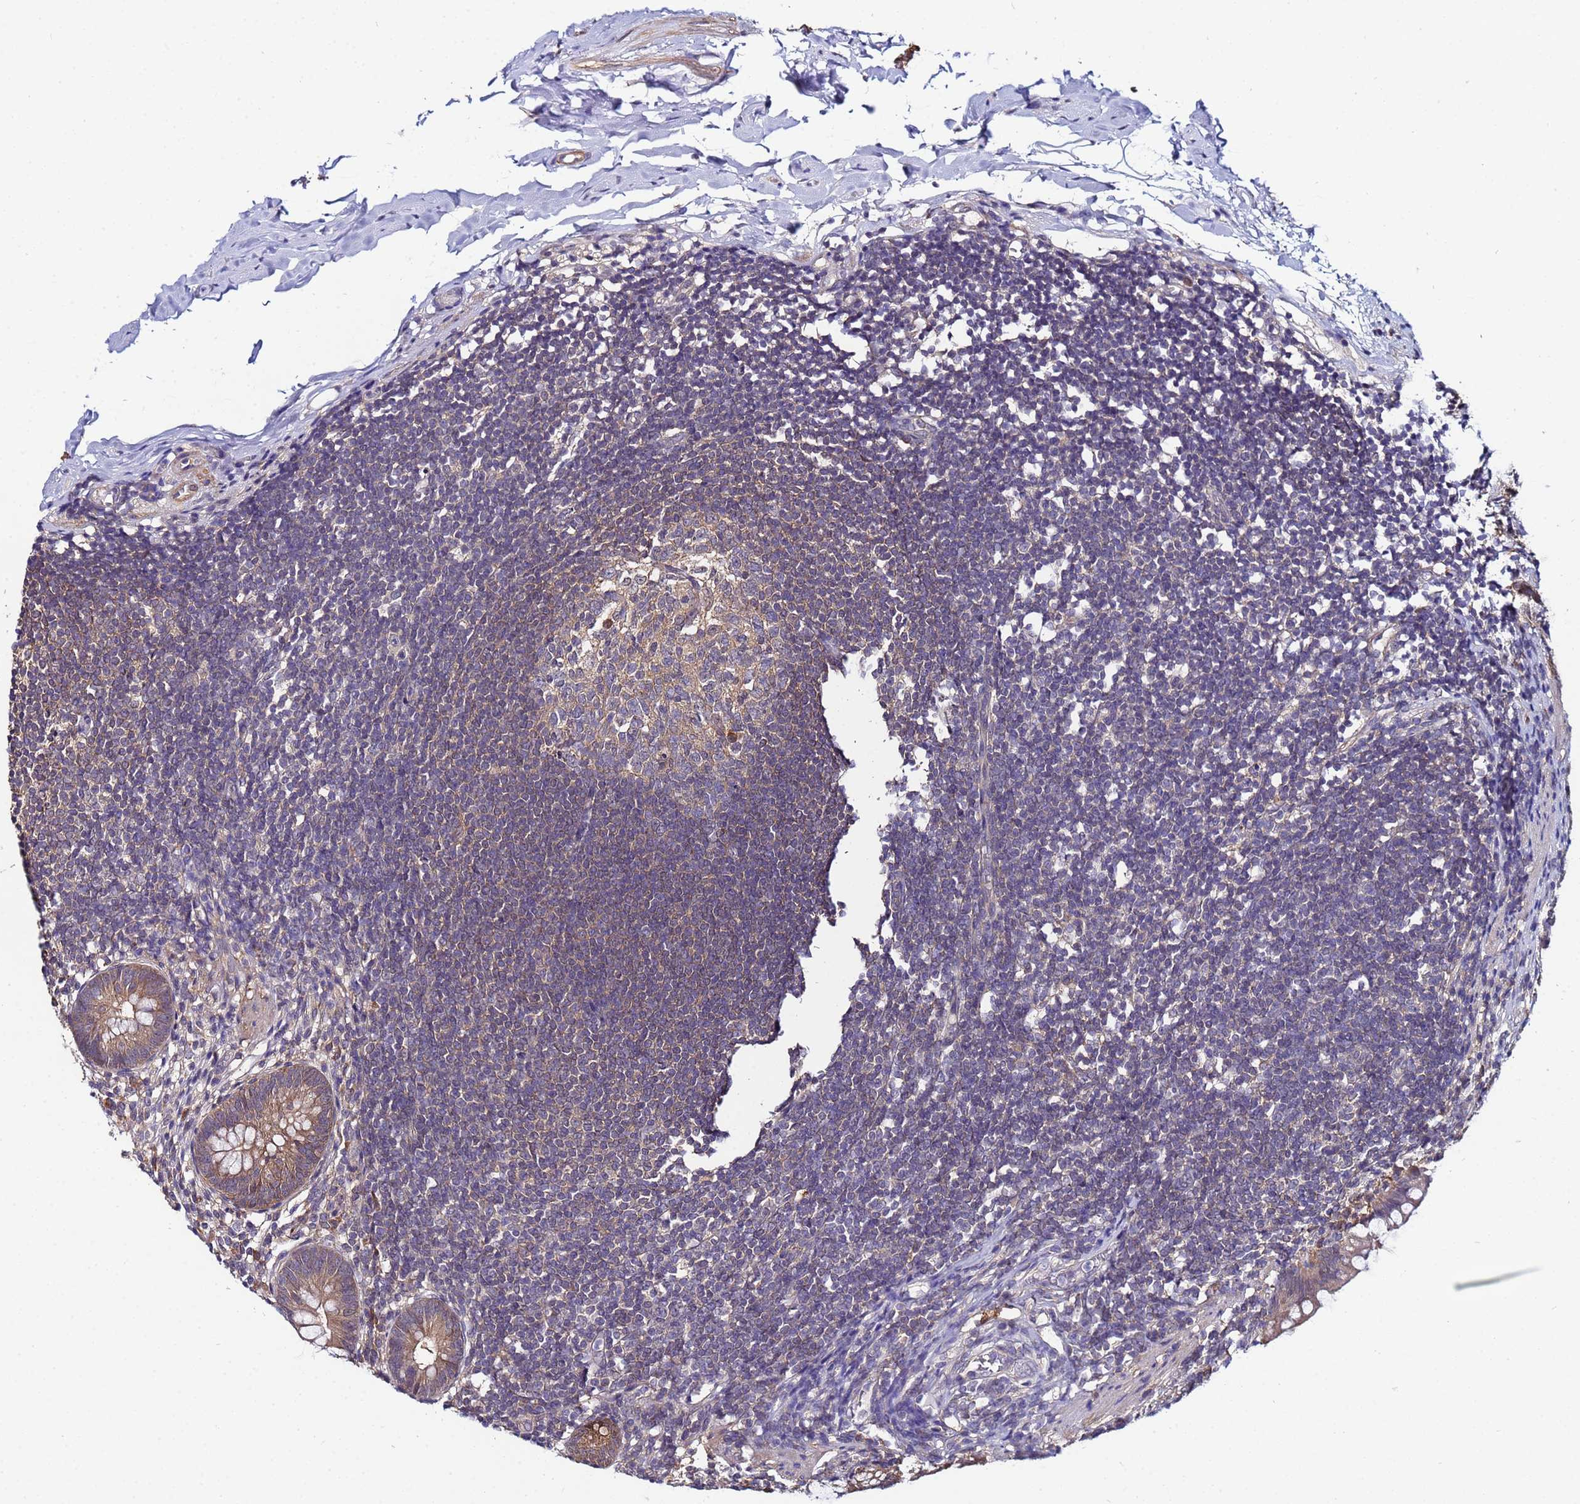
{"staining": {"intensity": "weak", "quantity": ">75%", "location": "cytoplasmic/membranous"}, "tissue": "appendix", "cell_type": "Glandular cells", "image_type": "normal", "snomed": [{"axis": "morphology", "description": "Normal tissue, NOS"}, {"axis": "topography", "description": "Appendix"}], "caption": "Immunohistochemistry micrograph of normal human appendix stained for a protein (brown), which displays low levels of weak cytoplasmic/membranous expression in approximately >75% of glandular cells.", "gene": "NAXE", "patient": {"sex": "female", "age": 62}}